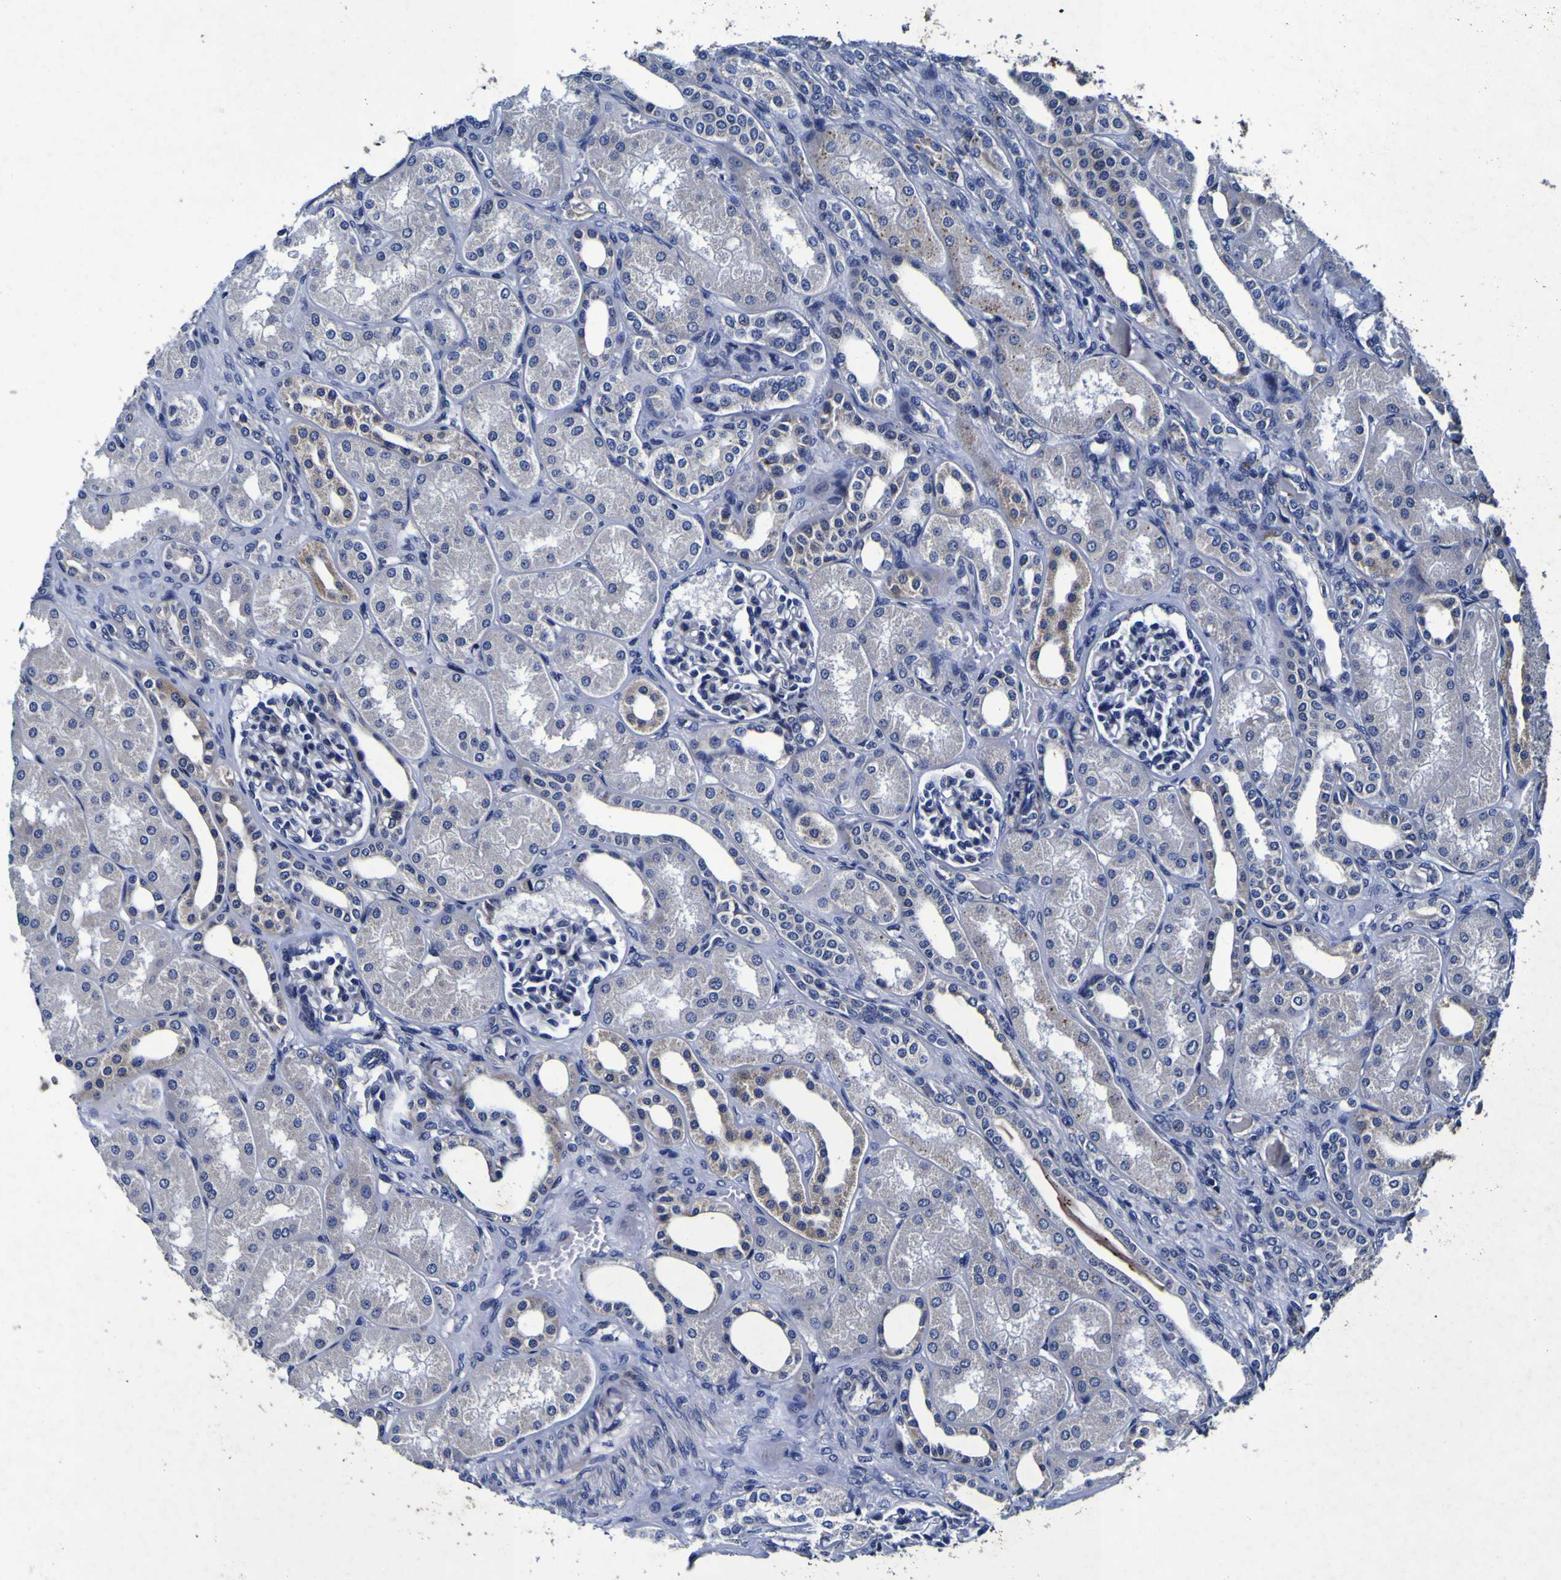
{"staining": {"intensity": "negative", "quantity": "none", "location": "none"}, "tissue": "kidney", "cell_type": "Cells in glomeruli", "image_type": "normal", "snomed": [{"axis": "morphology", "description": "Normal tissue, NOS"}, {"axis": "topography", "description": "Kidney"}], "caption": "Immunohistochemistry (IHC) of unremarkable human kidney shows no positivity in cells in glomeruli. (Brightfield microscopy of DAB (3,3'-diaminobenzidine) IHC at high magnification).", "gene": "PANK4", "patient": {"sex": "male", "age": 7}}